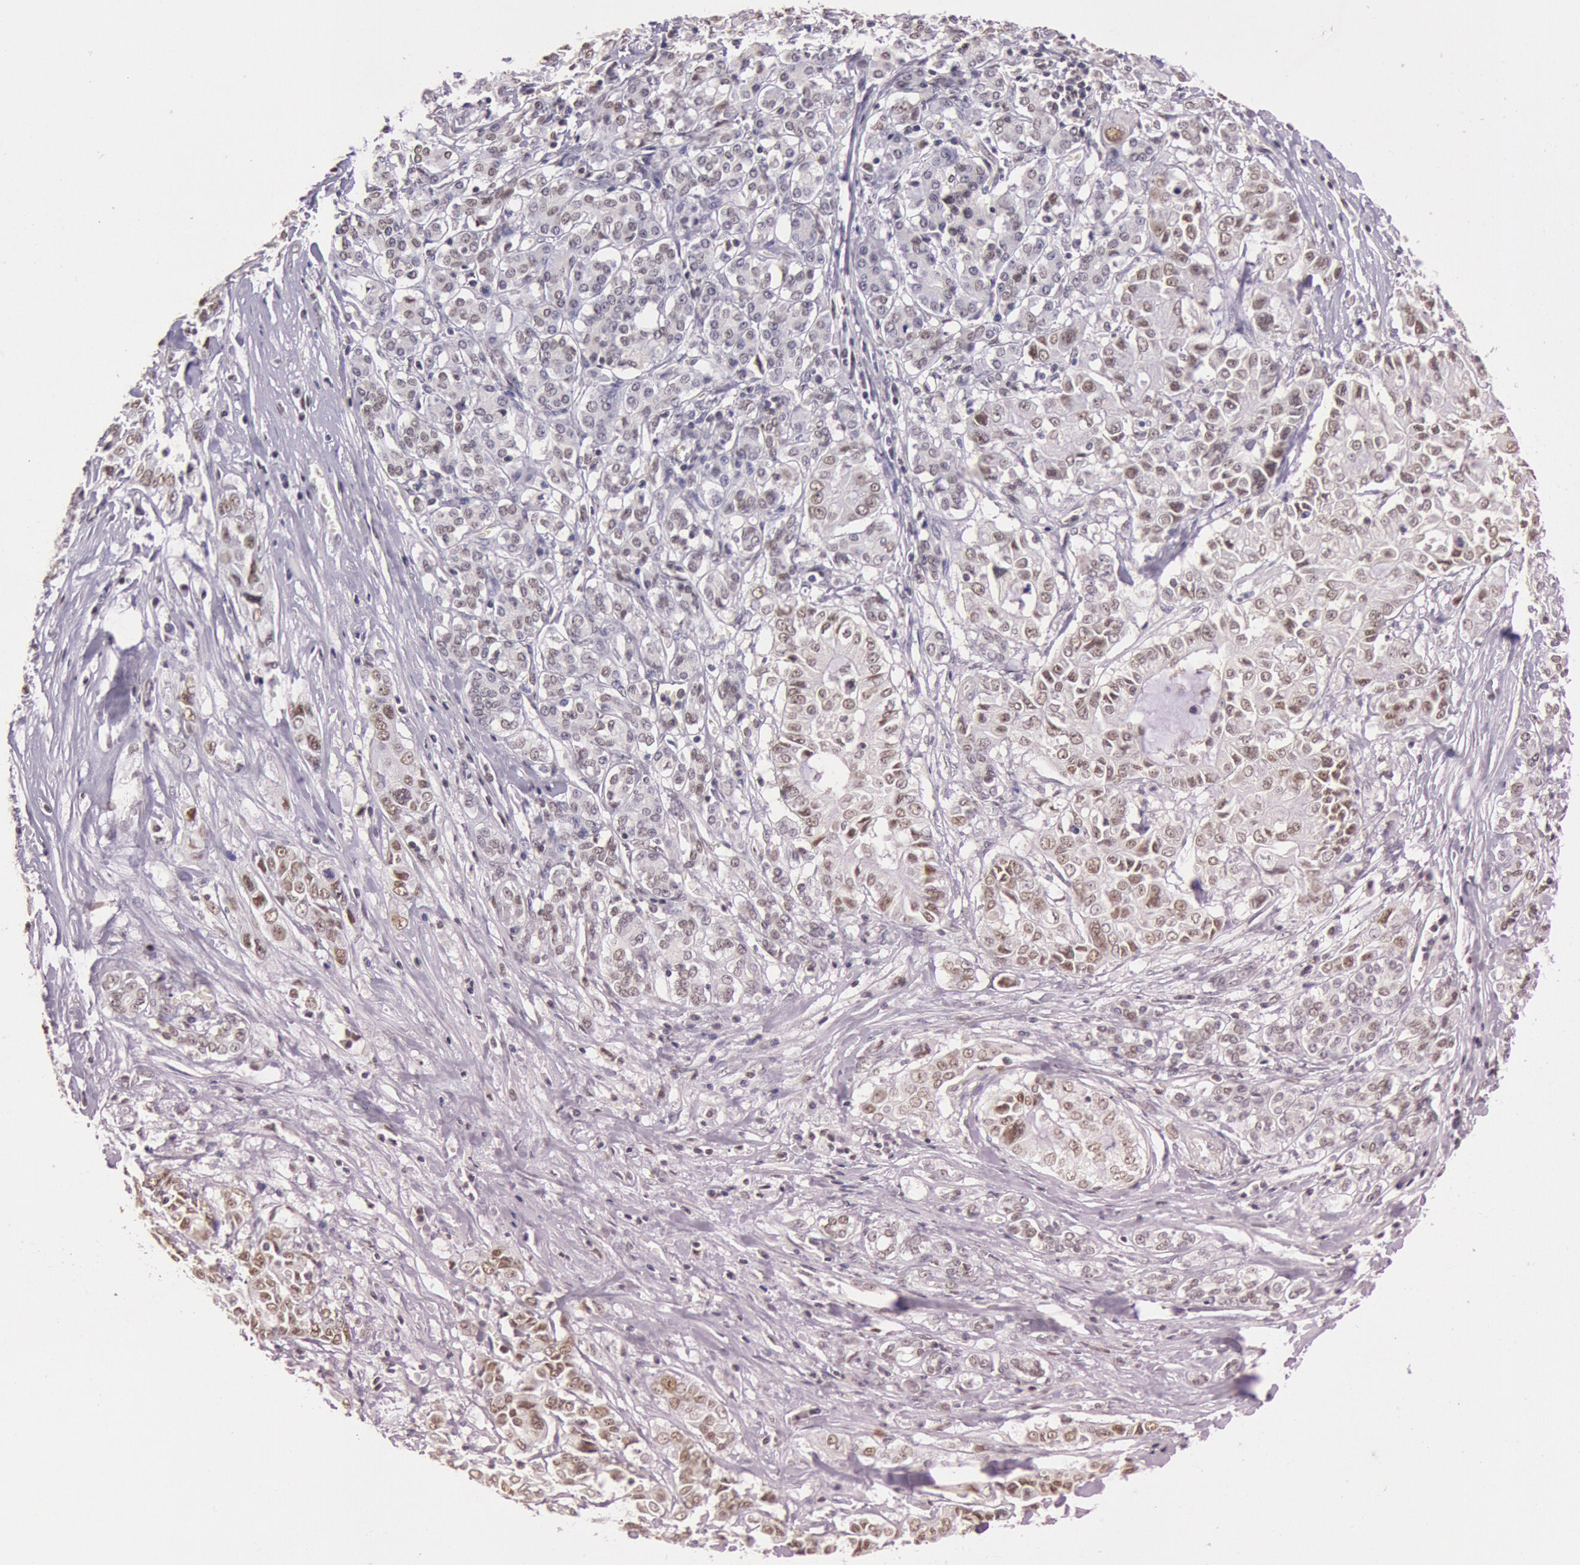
{"staining": {"intensity": "weak", "quantity": "25%-75%", "location": "nuclear"}, "tissue": "pancreatic cancer", "cell_type": "Tumor cells", "image_type": "cancer", "snomed": [{"axis": "morphology", "description": "Adenocarcinoma, NOS"}, {"axis": "topography", "description": "Pancreas"}], "caption": "Immunohistochemical staining of human pancreatic cancer (adenocarcinoma) exhibits low levels of weak nuclear expression in approximately 25%-75% of tumor cells.", "gene": "TASL", "patient": {"sex": "female", "age": 52}}